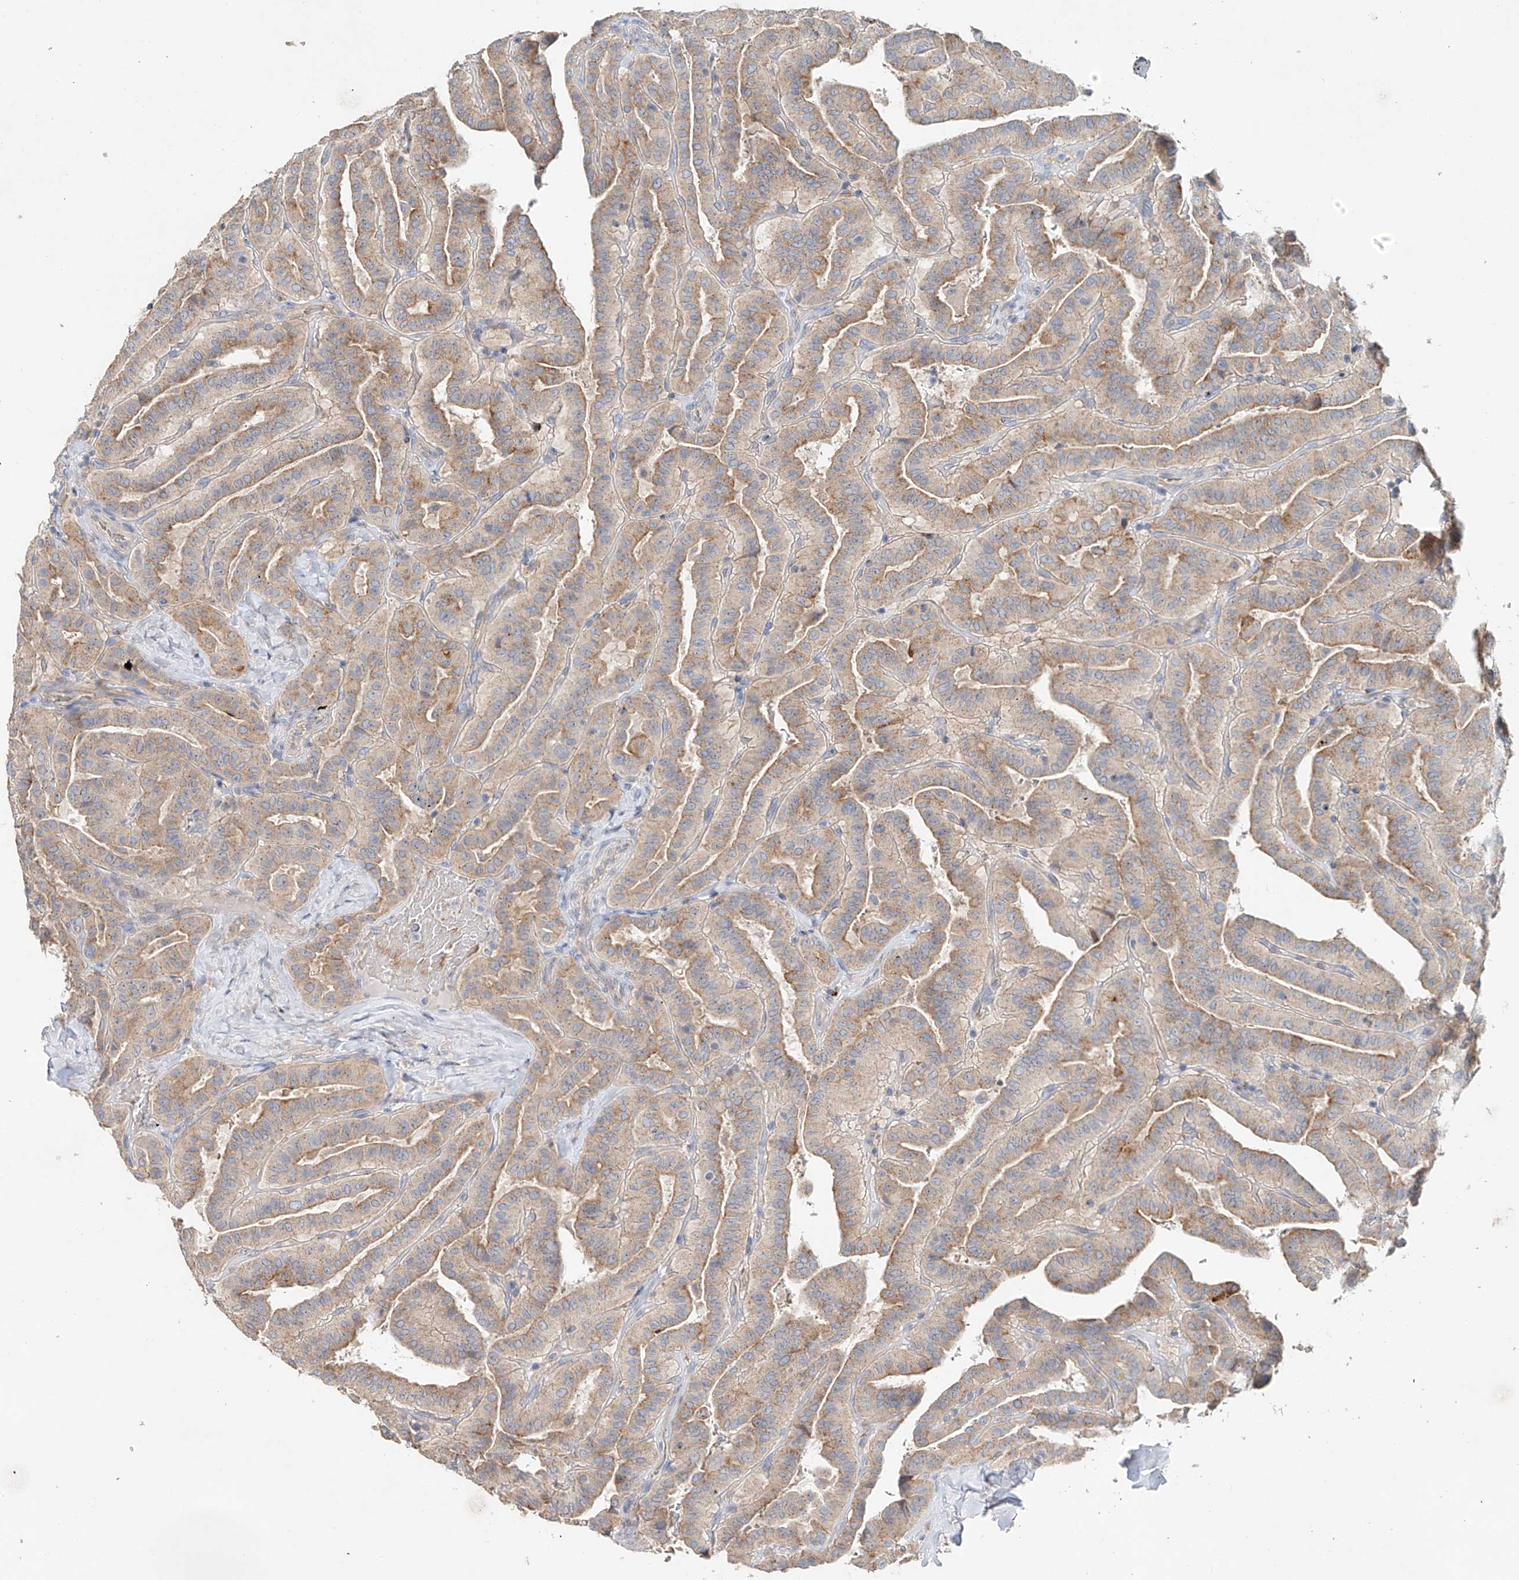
{"staining": {"intensity": "moderate", "quantity": ">75%", "location": "cytoplasmic/membranous"}, "tissue": "thyroid cancer", "cell_type": "Tumor cells", "image_type": "cancer", "snomed": [{"axis": "morphology", "description": "Papillary adenocarcinoma, NOS"}, {"axis": "topography", "description": "Thyroid gland"}], "caption": "Thyroid papillary adenocarcinoma was stained to show a protein in brown. There is medium levels of moderate cytoplasmic/membranous positivity in about >75% of tumor cells.", "gene": "TRIM47", "patient": {"sex": "male", "age": 77}}